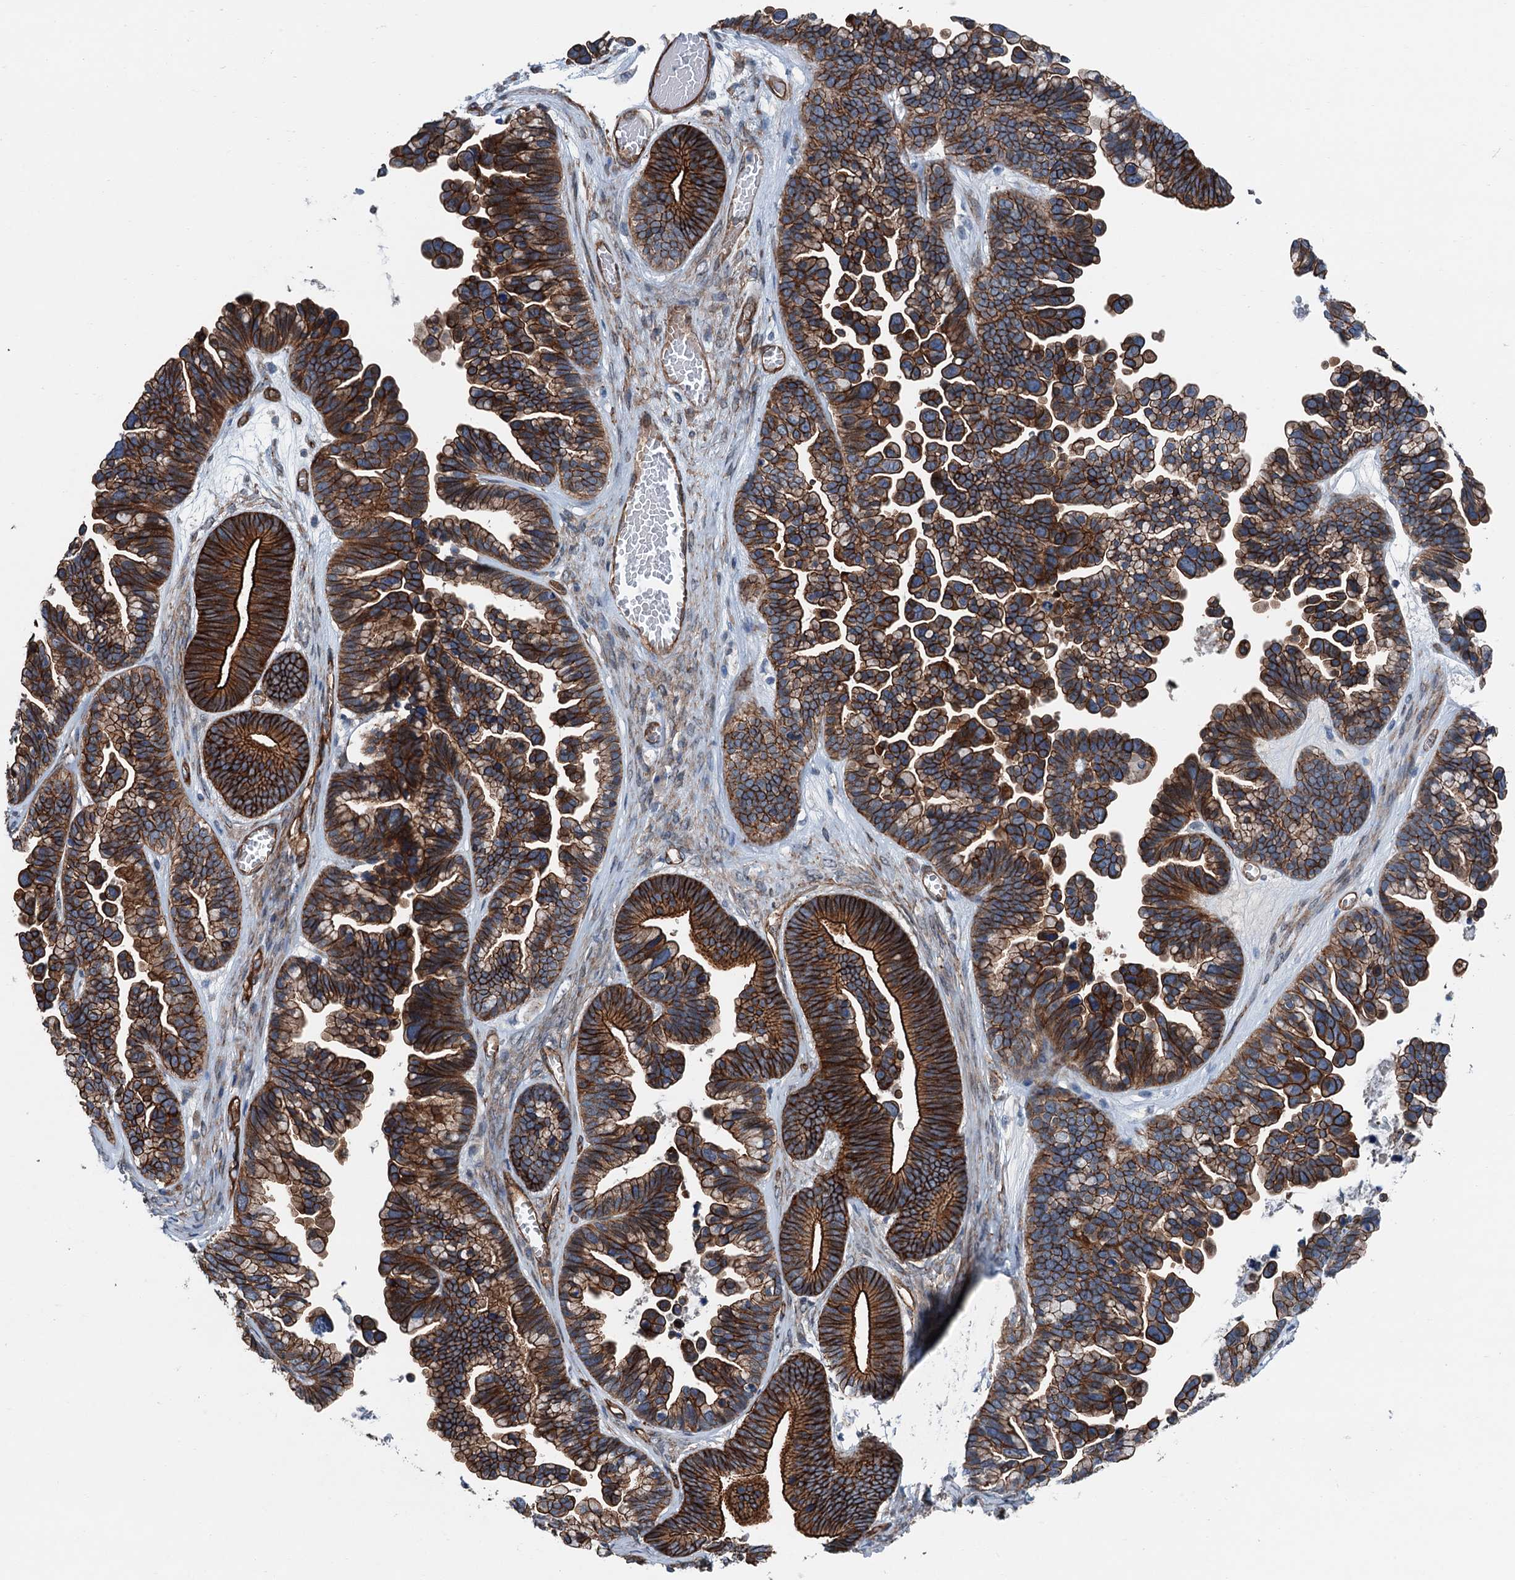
{"staining": {"intensity": "strong", "quantity": ">75%", "location": "cytoplasmic/membranous"}, "tissue": "ovarian cancer", "cell_type": "Tumor cells", "image_type": "cancer", "snomed": [{"axis": "morphology", "description": "Cystadenocarcinoma, serous, NOS"}, {"axis": "topography", "description": "Ovary"}], "caption": "An image of human ovarian cancer stained for a protein exhibits strong cytoplasmic/membranous brown staining in tumor cells. (DAB (3,3'-diaminobenzidine) IHC with brightfield microscopy, high magnification).", "gene": "NMRAL1", "patient": {"sex": "female", "age": 56}}